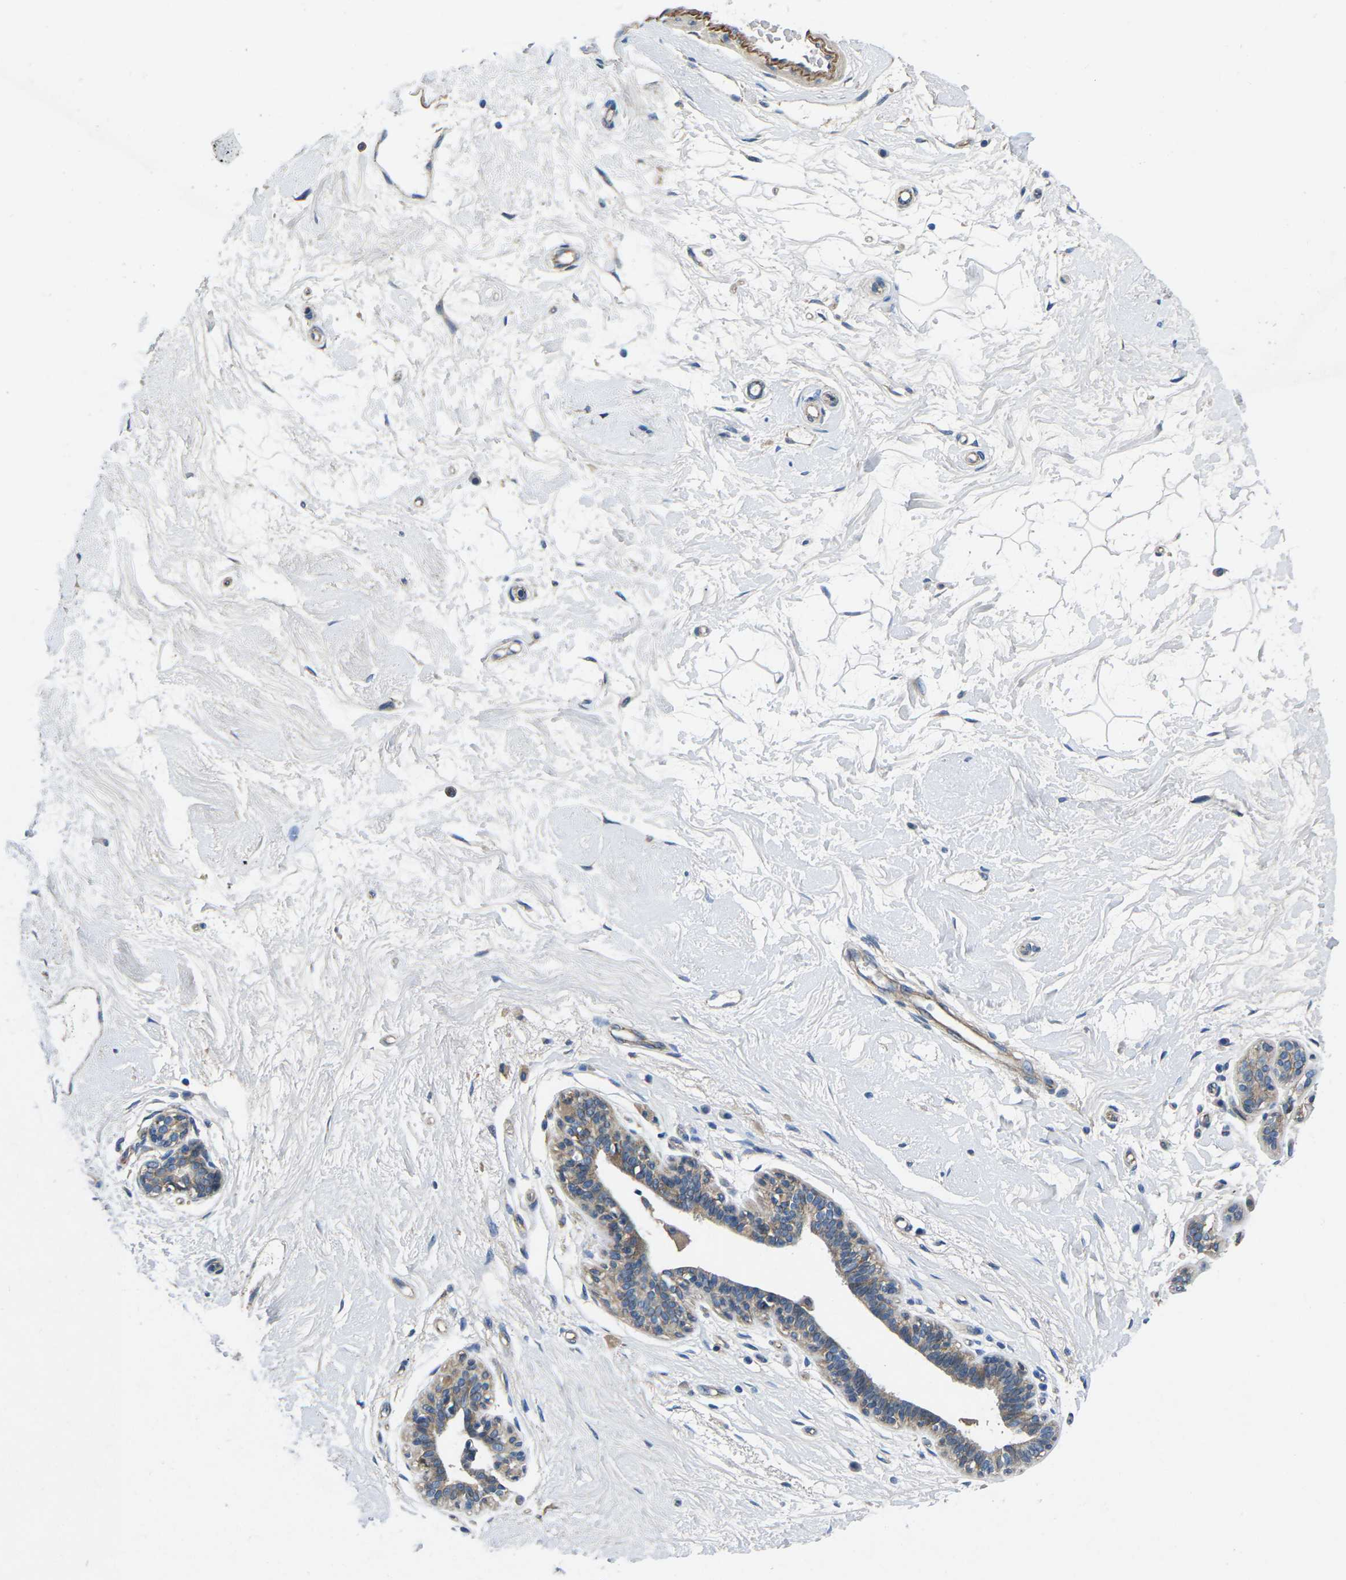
{"staining": {"intensity": "negative", "quantity": "none", "location": "none"}, "tissue": "breast", "cell_type": "Adipocytes", "image_type": "normal", "snomed": [{"axis": "morphology", "description": "Normal tissue, NOS"}, {"axis": "morphology", "description": "Lobular carcinoma"}, {"axis": "topography", "description": "Breast"}], "caption": "Immunohistochemical staining of unremarkable breast shows no significant positivity in adipocytes.", "gene": "CTNND1", "patient": {"sex": "female", "age": 59}}